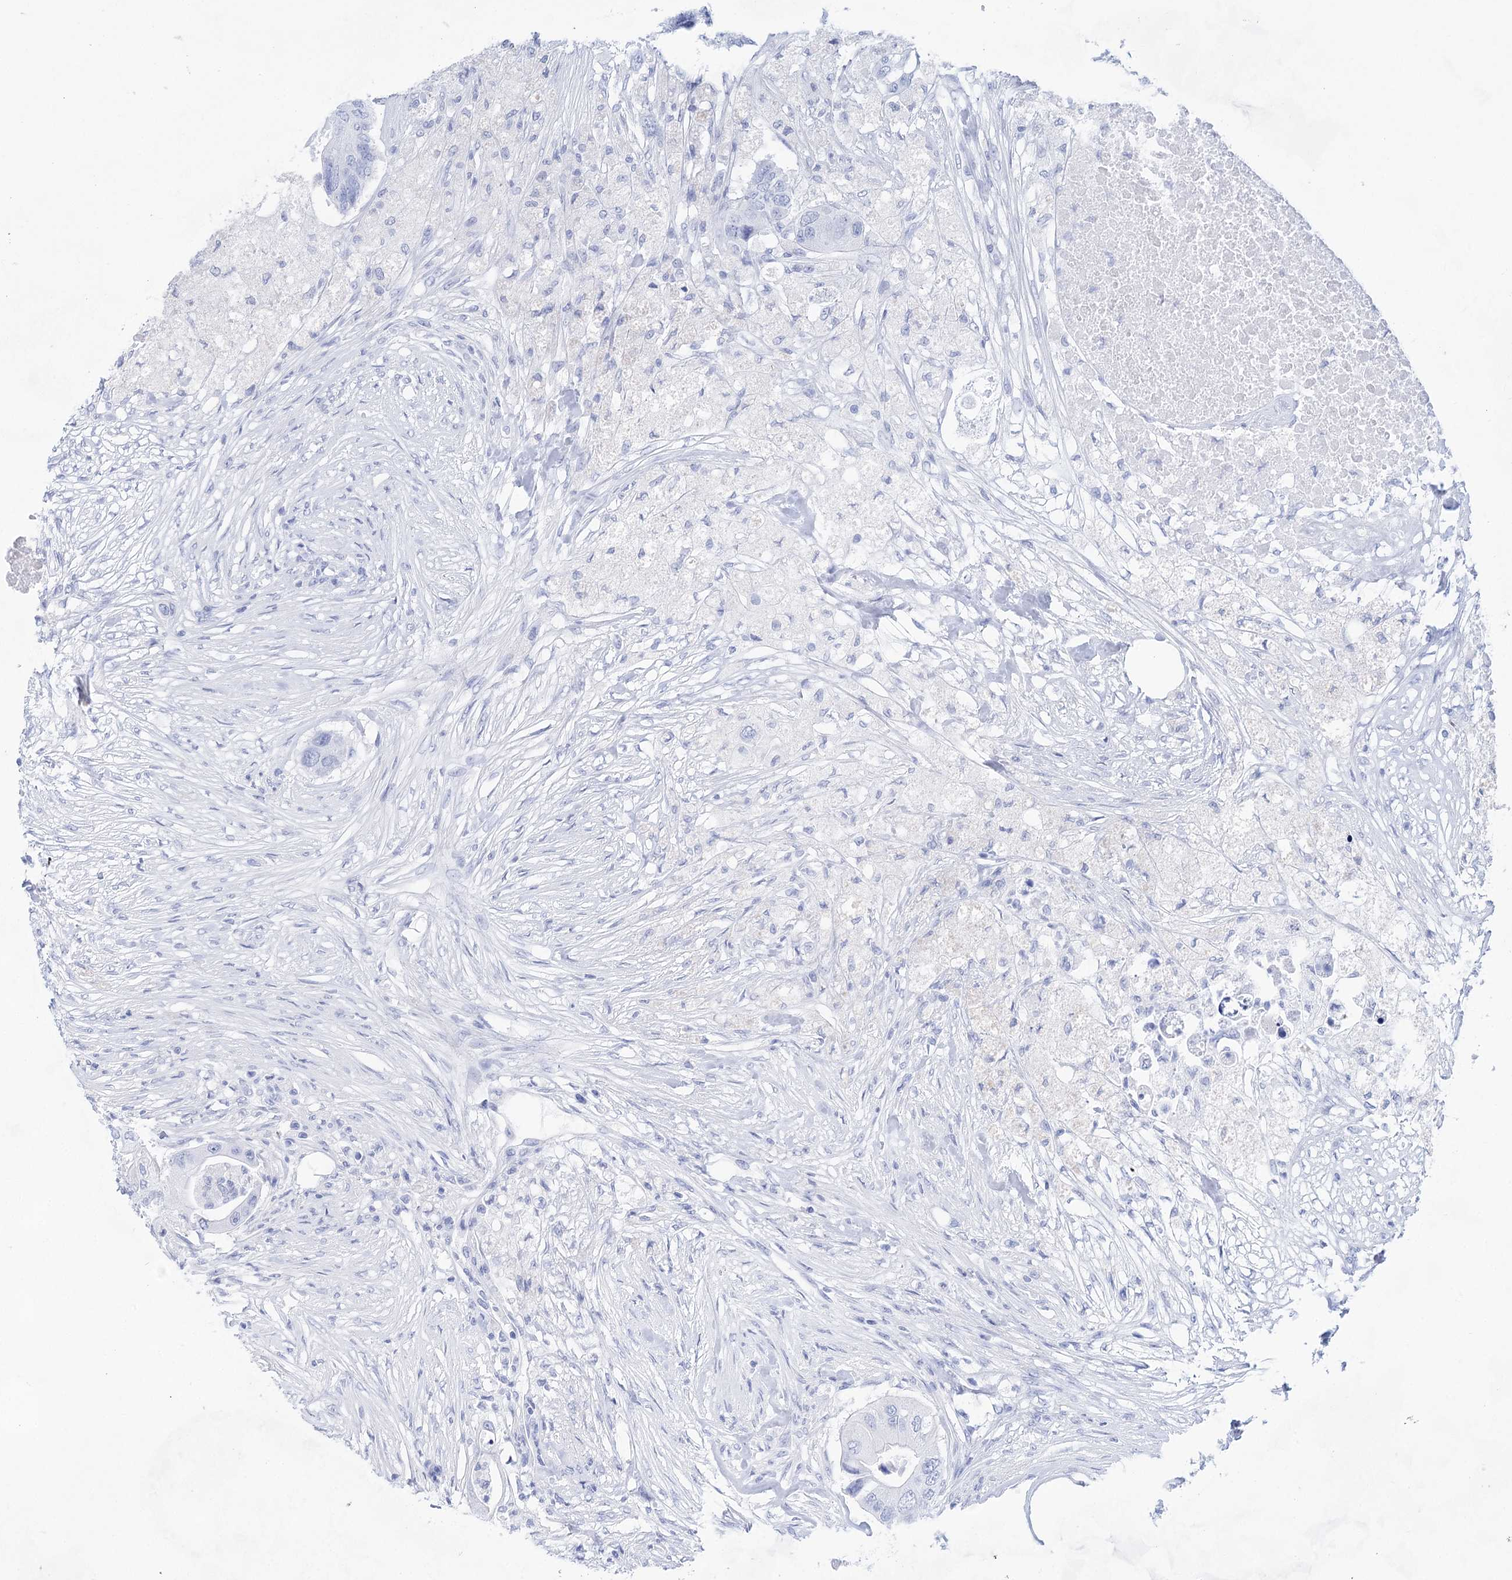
{"staining": {"intensity": "negative", "quantity": "none", "location": "none"}, "tissue": "colorectal cancer", "cell_type": "Tumor cells", "image_type": "cancer", "snomed": [{"axis": "morphology", "description": "Adenocarcinoma, NOS"}, {"axis": "topography", "description": "Colon"}], "caption": "Protein analysis of colorectal adenocarcinoma exhibits no significant staining in tumor cells. (Brightfield microscopy of DAB immunohistochemistry at high magnification).", "gene": "LALBA", "patient": {"sex": "male", "age": 71}}